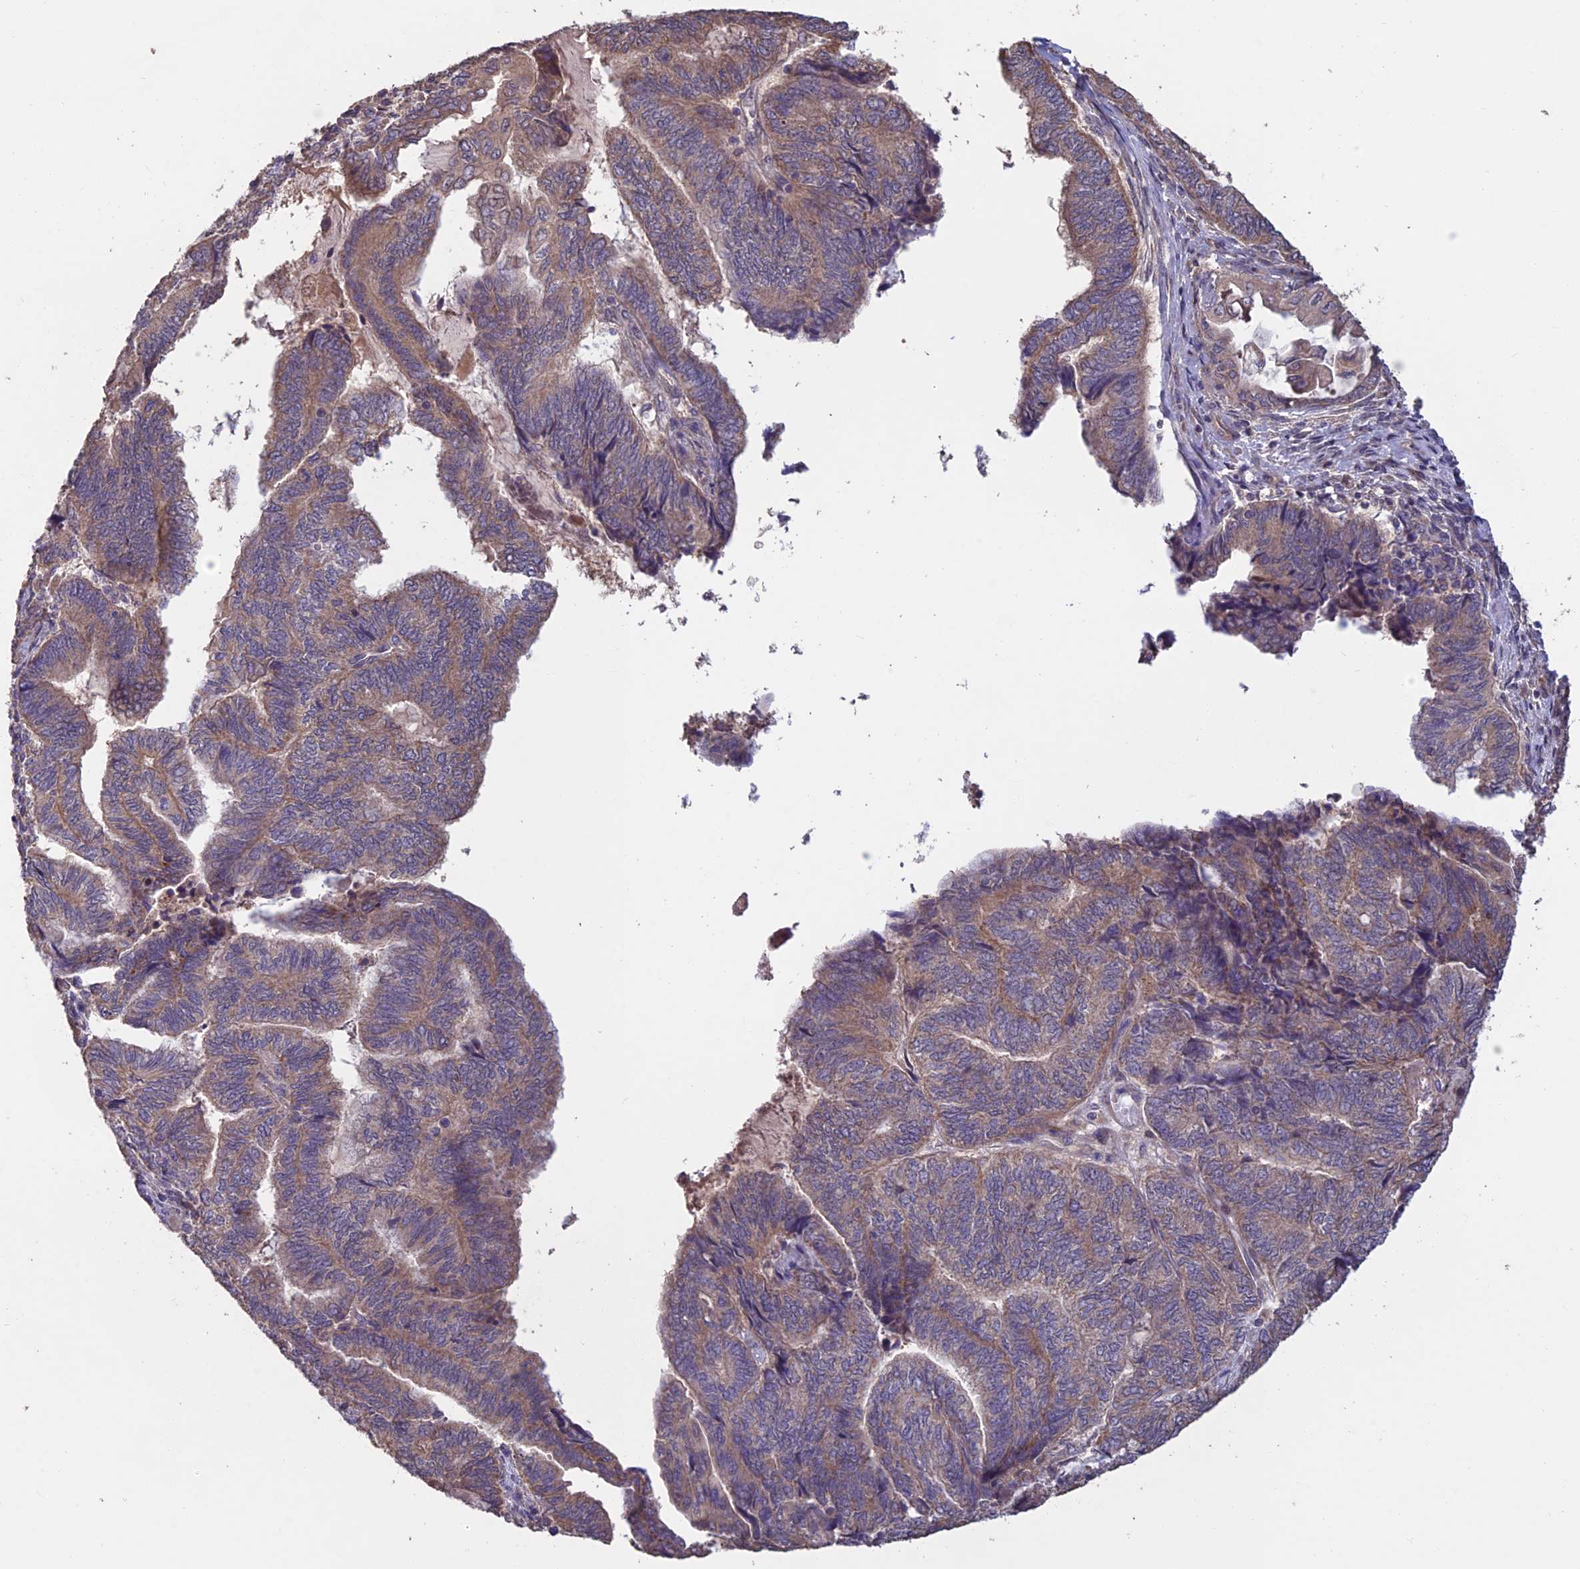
{"staining": {"intensity": "moderate", "quantity": "25%-75%", "location": "cytoplasmic/membranous"}, "tissue": "endometrial cancer", "cell_type": "Tumor cells", "image_type": "cancer", "snomed": [{"axis": "morphology", "description": "Adenocarcinoma, NOS"}, {"axis": "topography", "description": "Uterus"}, {"axis": "topography", "description": "Endometrium"}], "caption": "There is medium levels of moderate cytoplasmic/membranous expression in tumor cells of endometrial cancer (adenocarcinoma), as demonstrated by immunohistochemical staining (brown color).", "gene": "SHISA5", "patient": {"sex": "female", "age": 70}}